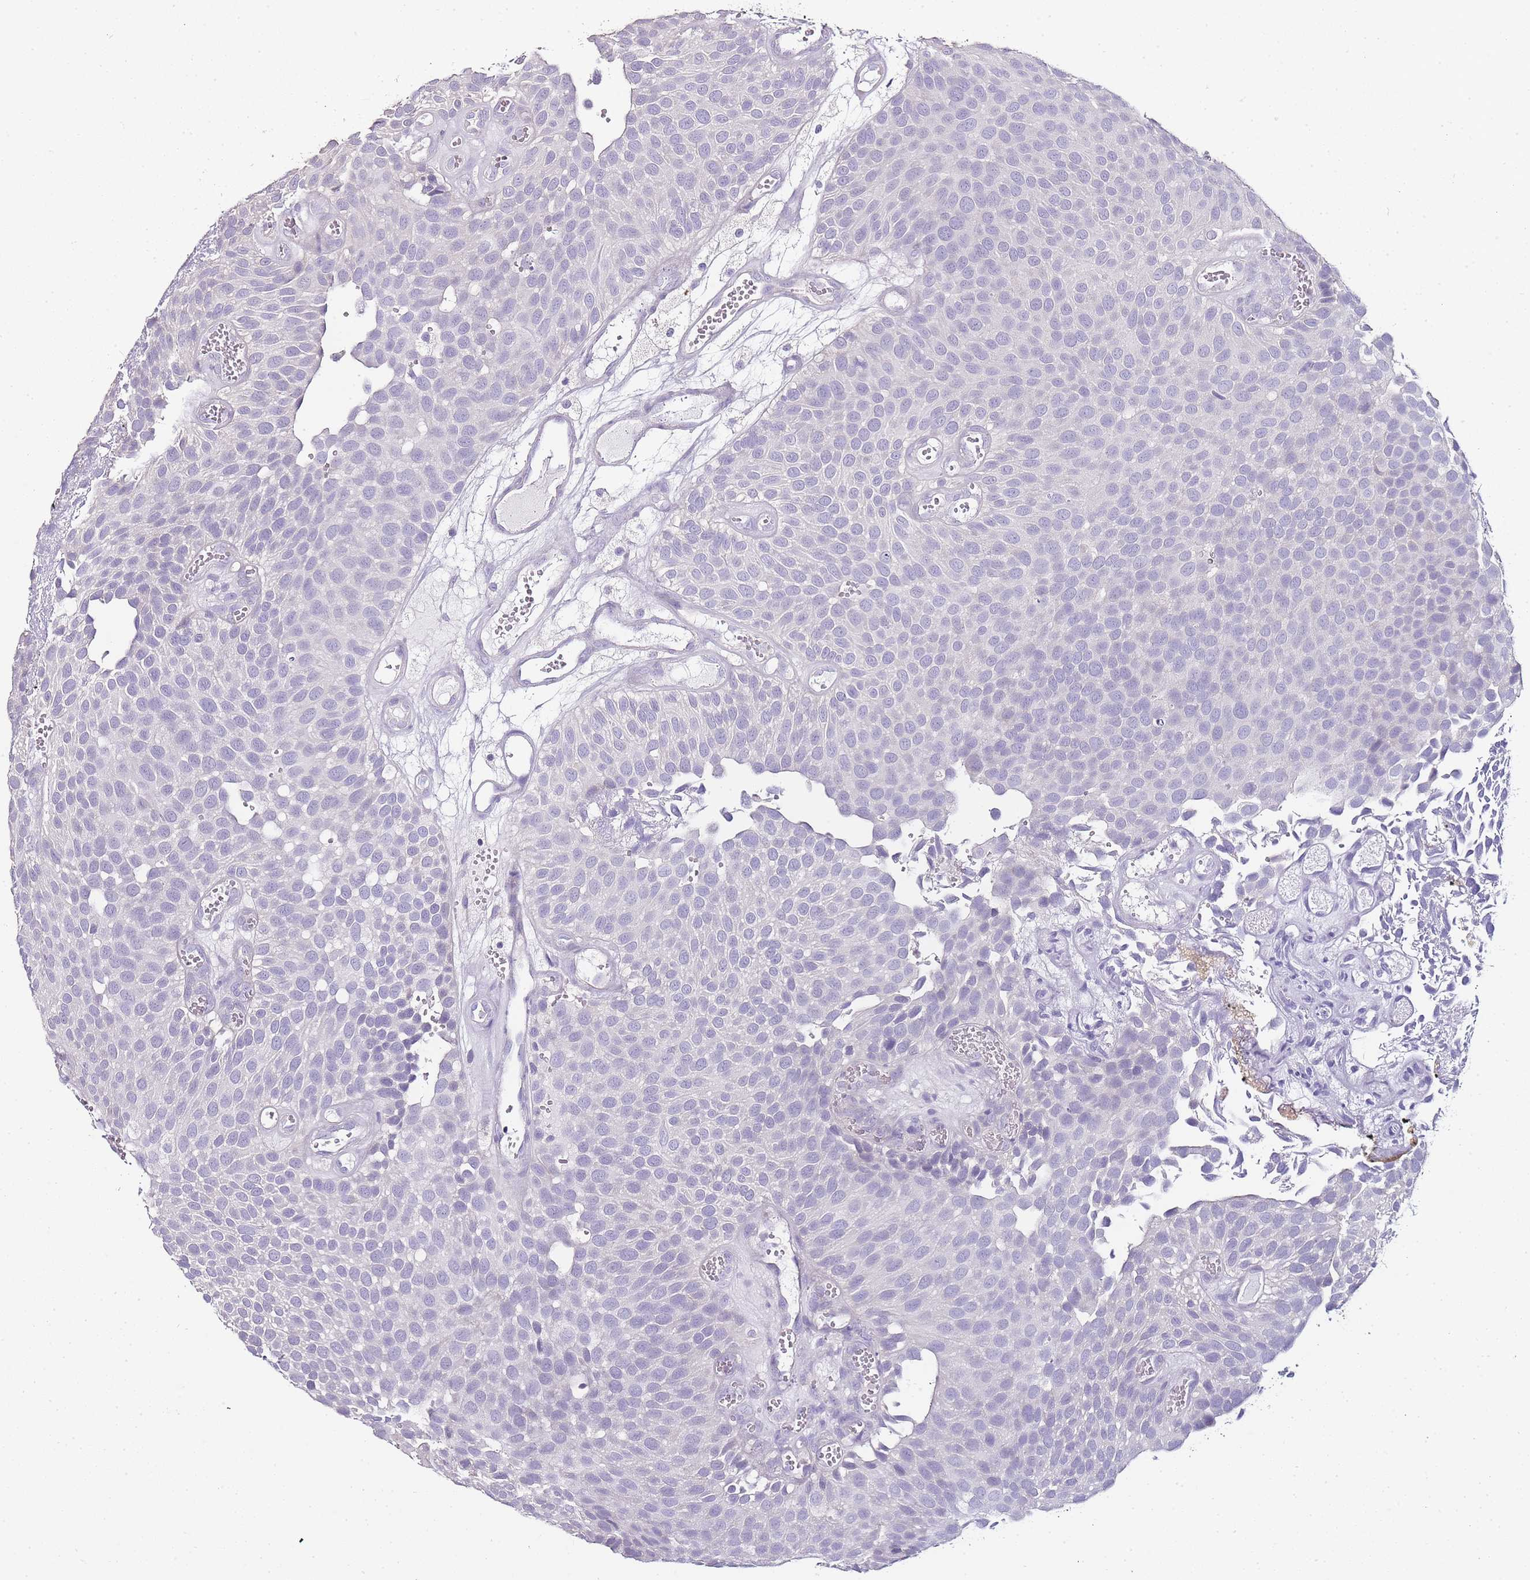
{"staining": {"intensity": "negative", "quantity": "none", "location": "none"}, "tissue": "urothelial cancer", "cell_type": "Tumor cells", "image_type": "cancer", "snomed": [{"axis": "morphology", "description": "Urothelial carcinoma, Low grade"}, {"axis": "topography", "description": "Urinary bladder"}], "caption": "Tumor cells are negative for protein expression in human urothelial cancer.", "gene": "ZBP1", "patient": {"sex": "male", "age": 89}}